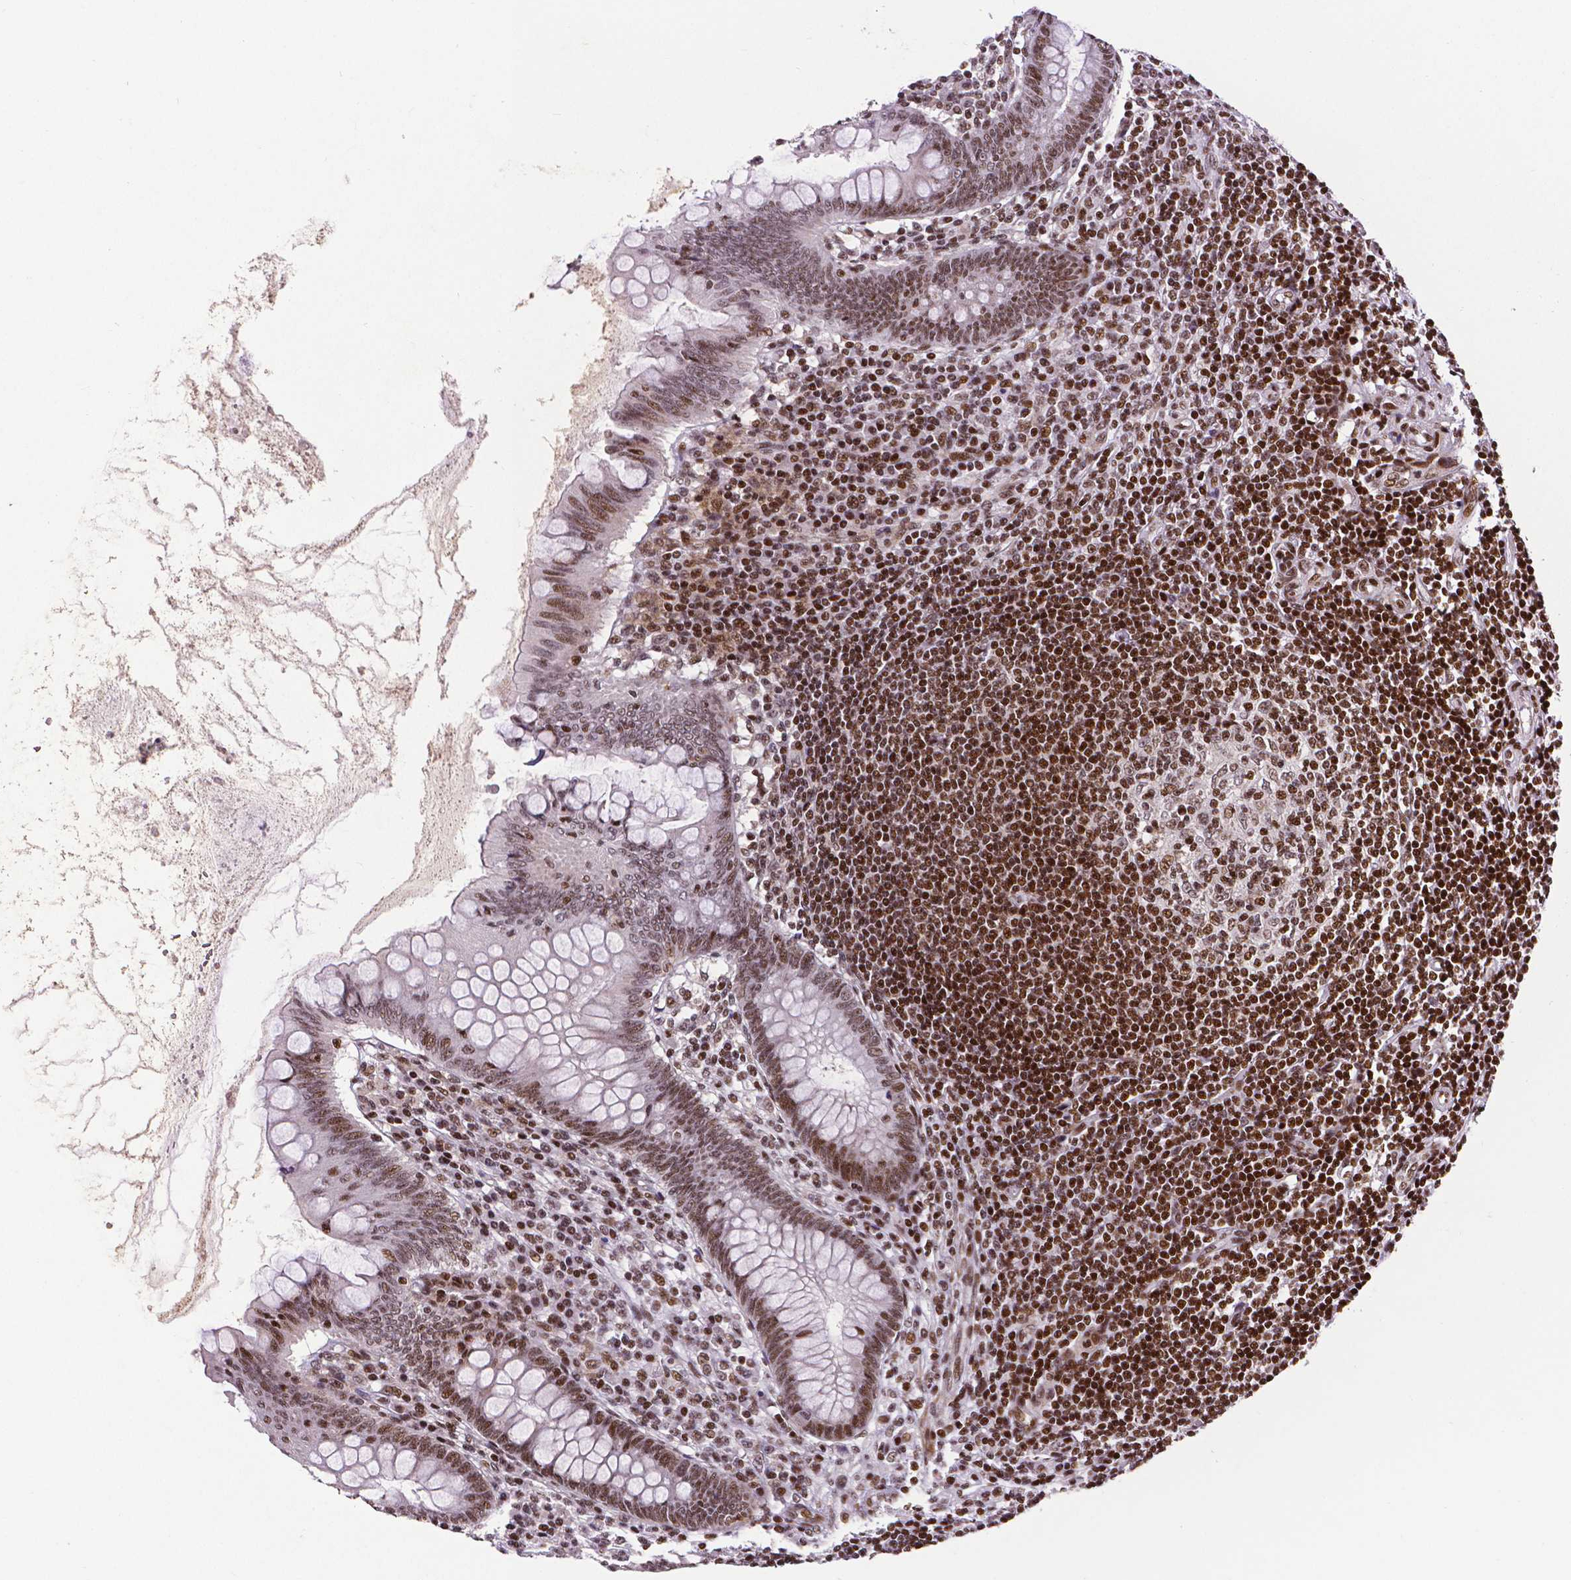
{"staining": {"intensity": "strong", "quantity": ">75%", "location": "nuclear"}, "tissue": "appendix", "cell_type": "Glandular cells", "image_type": "normal", "snomed": [{"axis": "morphology", "description": "Normal tissue, NOS"}, {"axis": "topography", "description": "Appendix"}], "caption": "Approximately >75% of glandular cells in benign human appendix demonstrate strong nuclear protein expression as visualized by brown immunohistochemical staining.", "gene": "CTCF", "patient": {"sex": "female", "age": 57}}